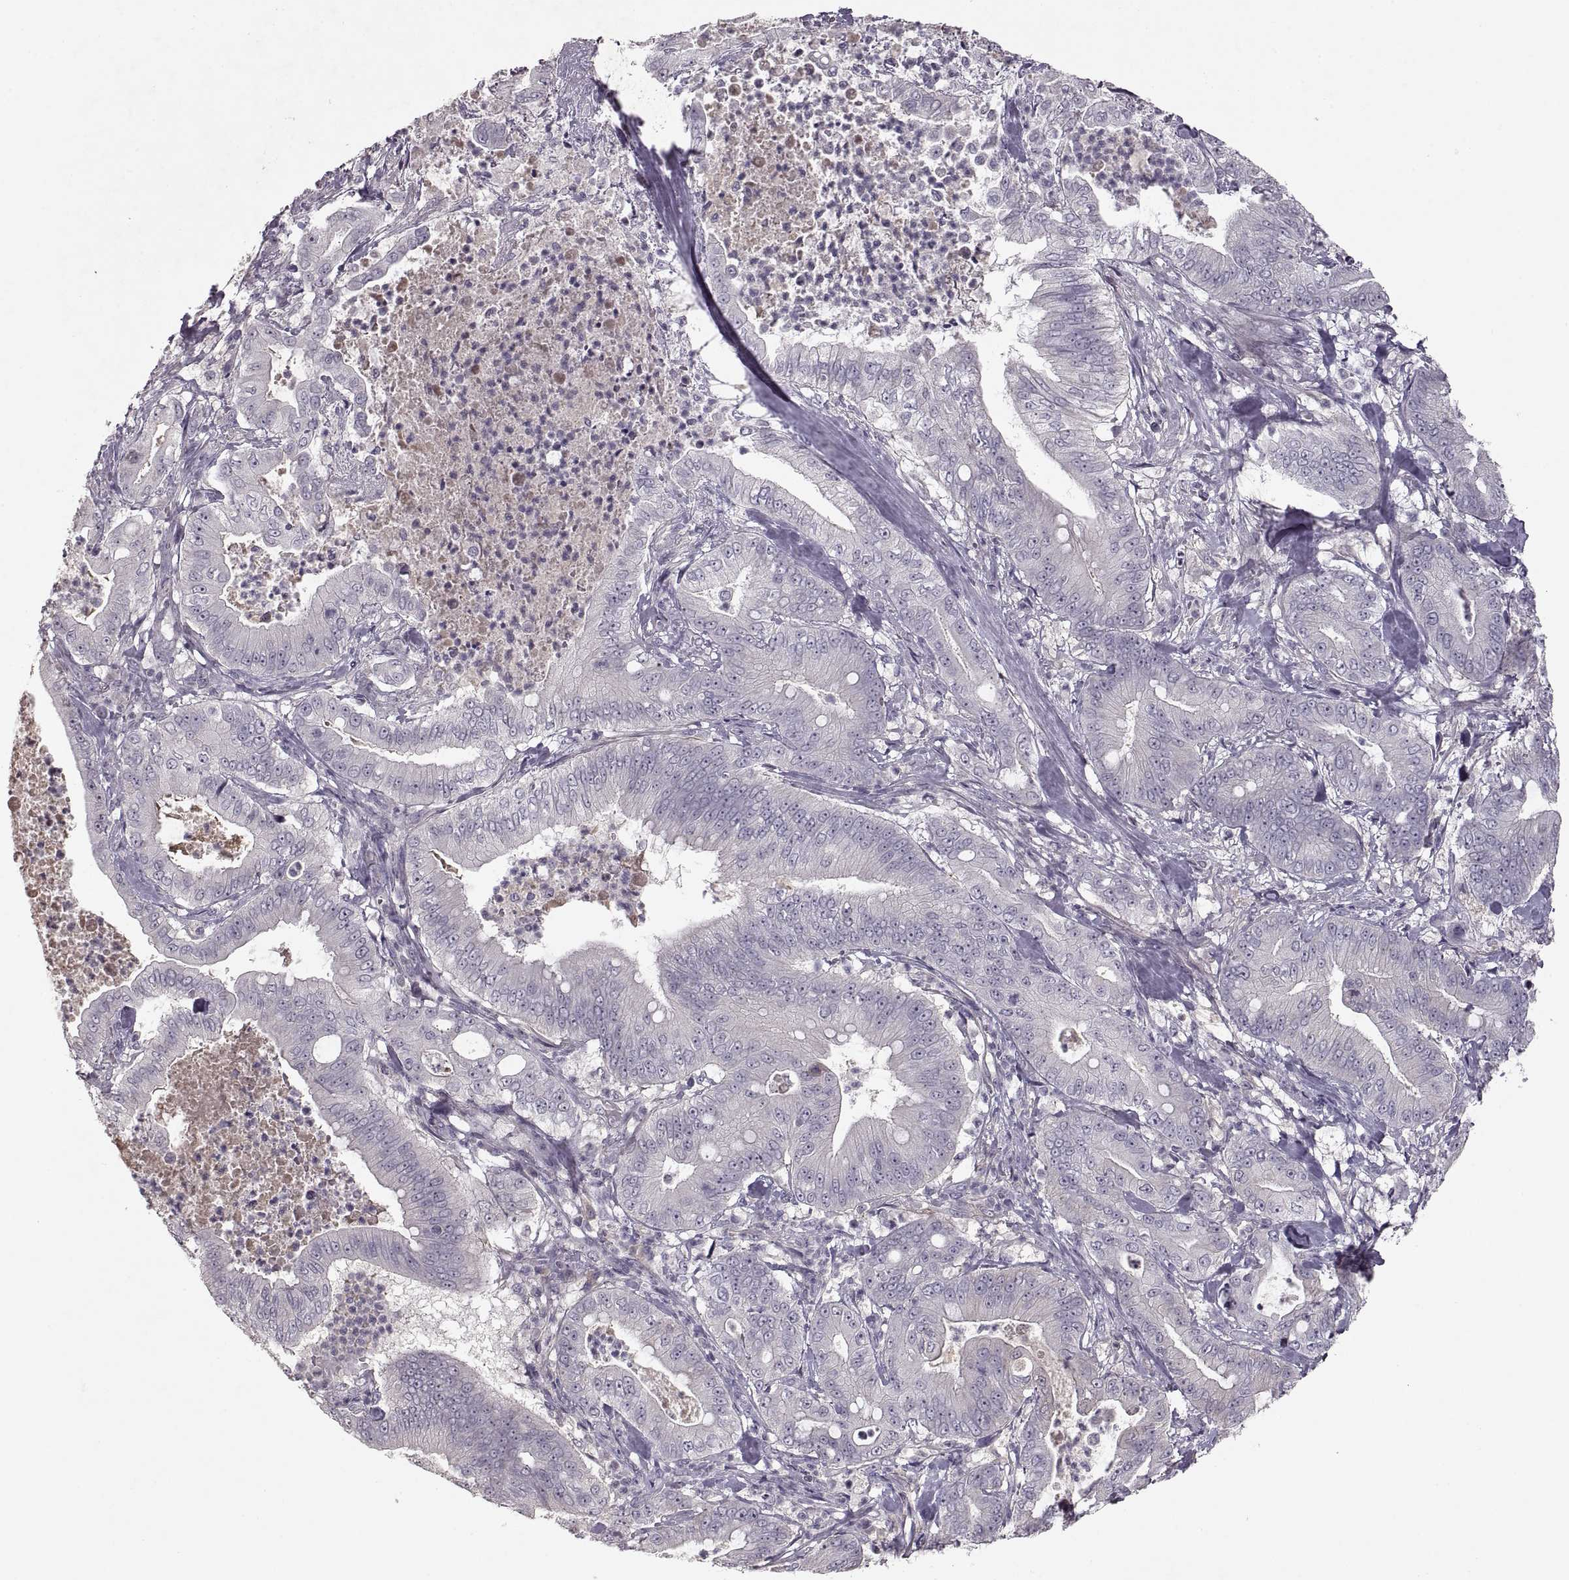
{"staining": {"intensity": "negative", "quantity": "none", "location": "none"}, "tissue": "pancreatic cancer", "cell_type": "Tumor cells", "image_type": "cancer", "snomed": [{"axis": "morphology", "description": "Adenocarcinoma, NOS"}, {"axis": "topography", "description": "Pancreas"}], "caption": "Histopathology image shows no significant protein staining in tumor cells of pancreatic cancer (adenocarcinoma). Brightfield microscopy of immunohistochemistry stained with DAB (3,3'-diaminobenzidine) (brown) and hematoxylin (blue), captured at high magnification.", "gene": "ADAM11", "patient": {"sex": "male", "age": 71}}